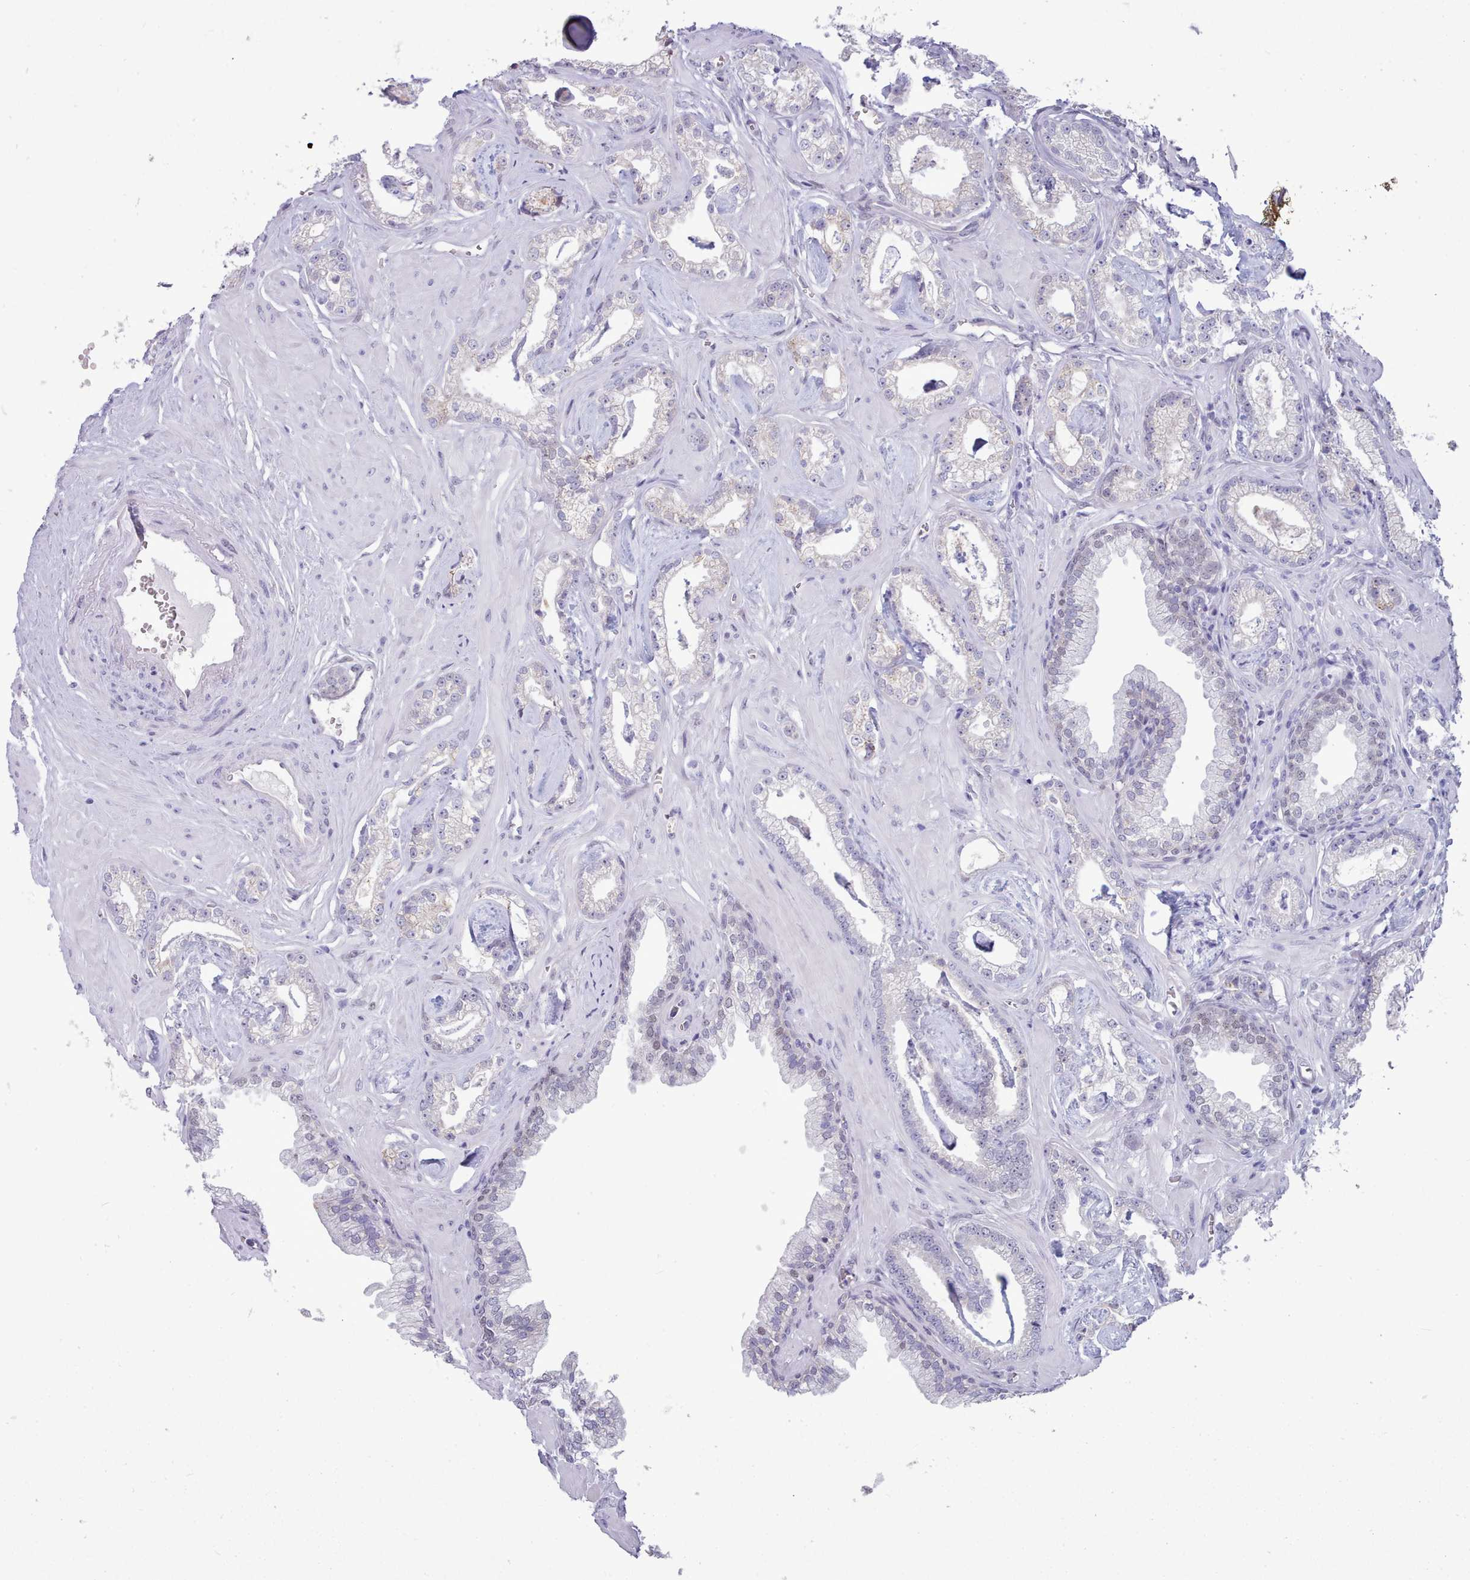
{"staining": {"intensity": "negative", "quantity": "none", "location": "none"}, "tissue": "prostate cancer", "cell_type": "Tumor cells", "image_type": "cancer", "snomed": [{"axis": "morphology", "description": "Adenocarcinoma, Low grade"}, {"axis": "topography", "description": "Prostate"}], "caption": "The image shows no staining of tumor cells in prostate cancer. The staining is performed using DAB brown chromogen with nuclei counter-stained in using hematoxylin.", "gene": "TMEM253", "patient": {"sex": "male", "age": 60}}